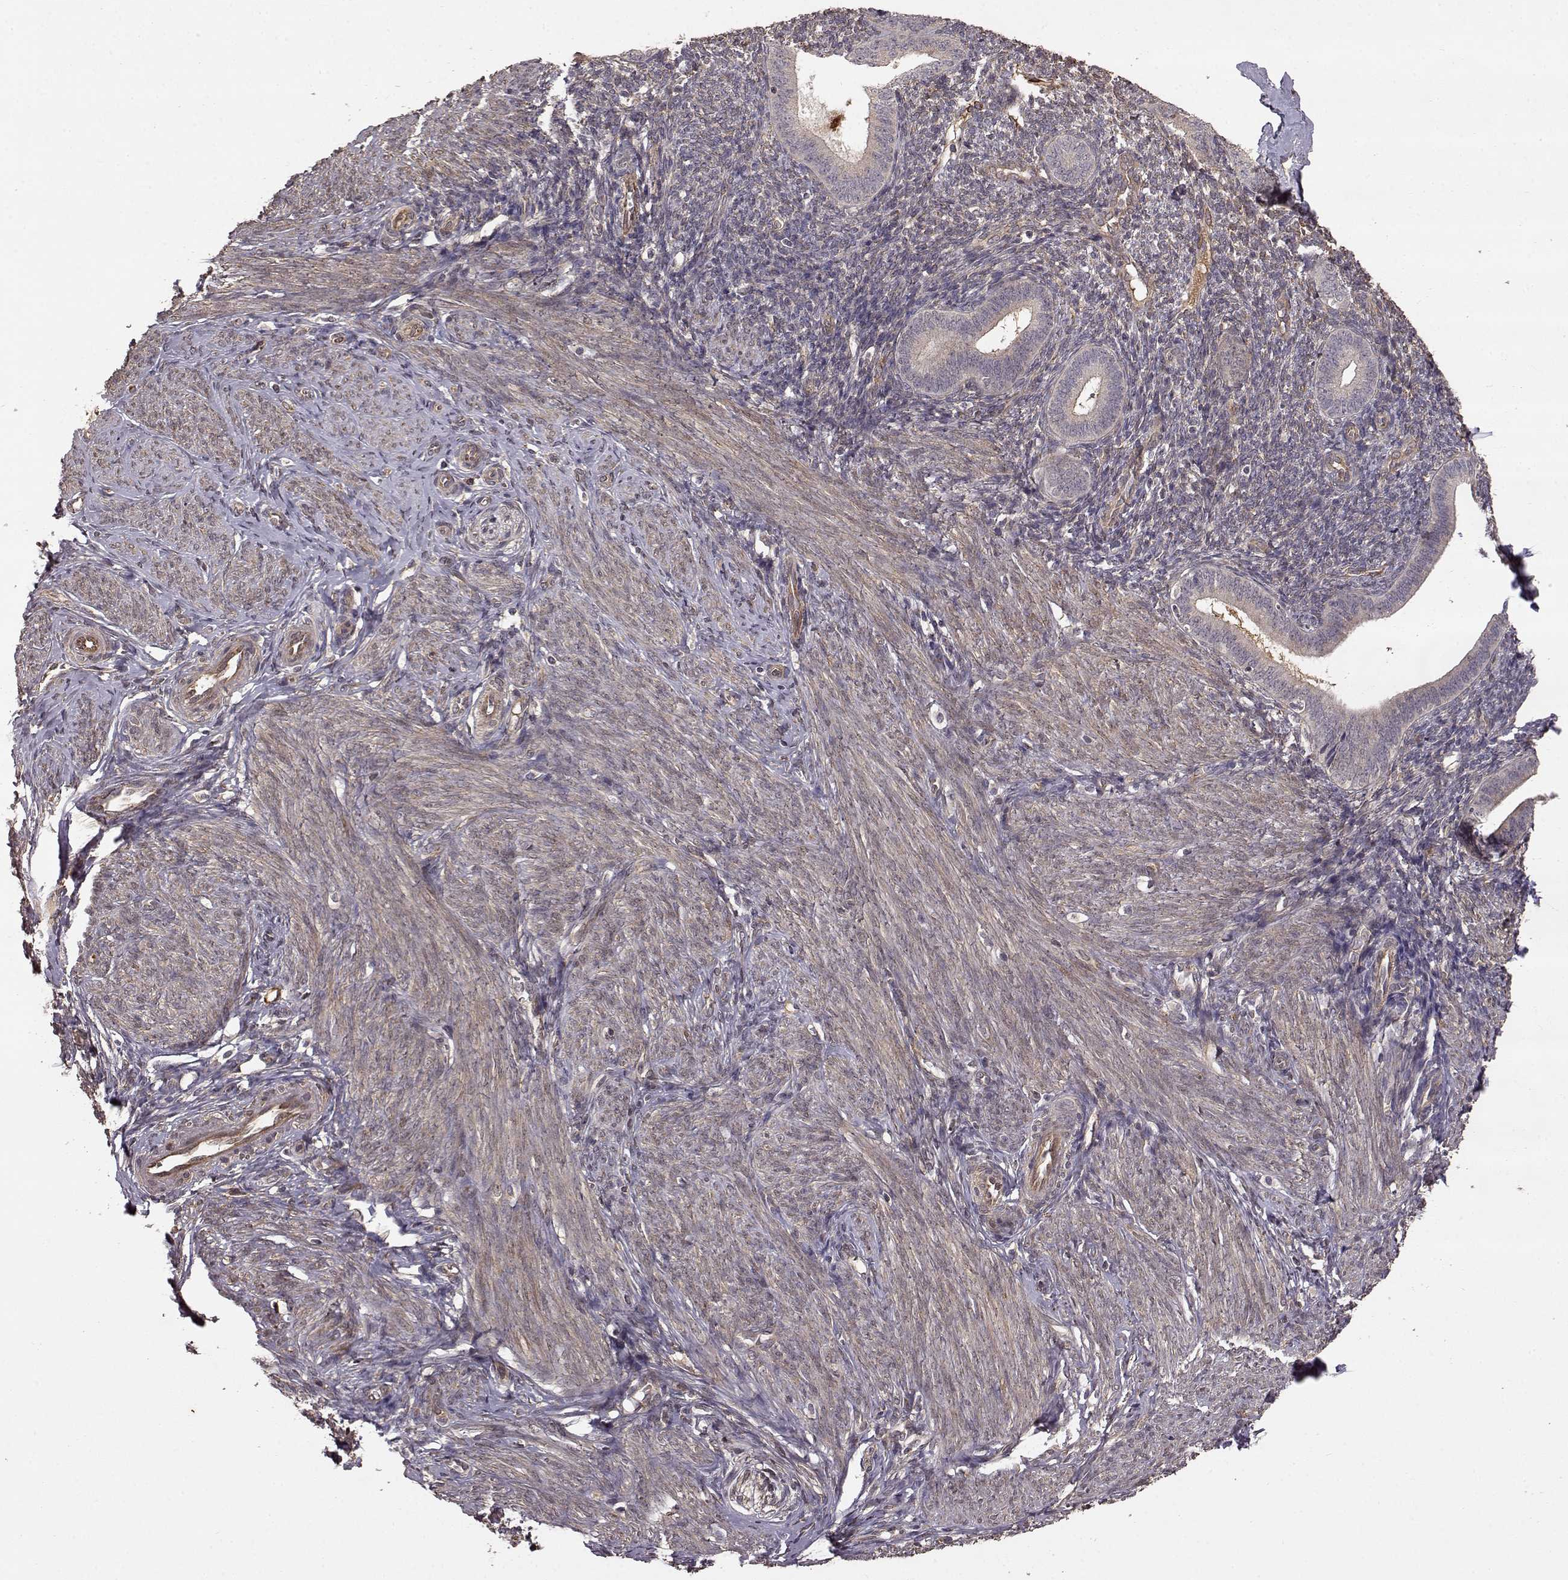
{"staining": {"intensity": "moderate", "quantity": "<25%", "location": "cytoplasmic/membranous"}, "tissue": "endometrium", "cell_type": "Cells in endometrial stroma", "image_type": "normal", "snomed": [{"axis": "morphology", "description": "Normal tissue, NOS"}, {"axis": "topography", "description": "Endometrium"}], "caption": "A brown stain shows moderate cytoplasmic/membranous positivity of a protein in cells in endometrial stroma of benign human endometrium.", "gene": "FSTL1", "patient": {"sex": "female", "age": 40}}